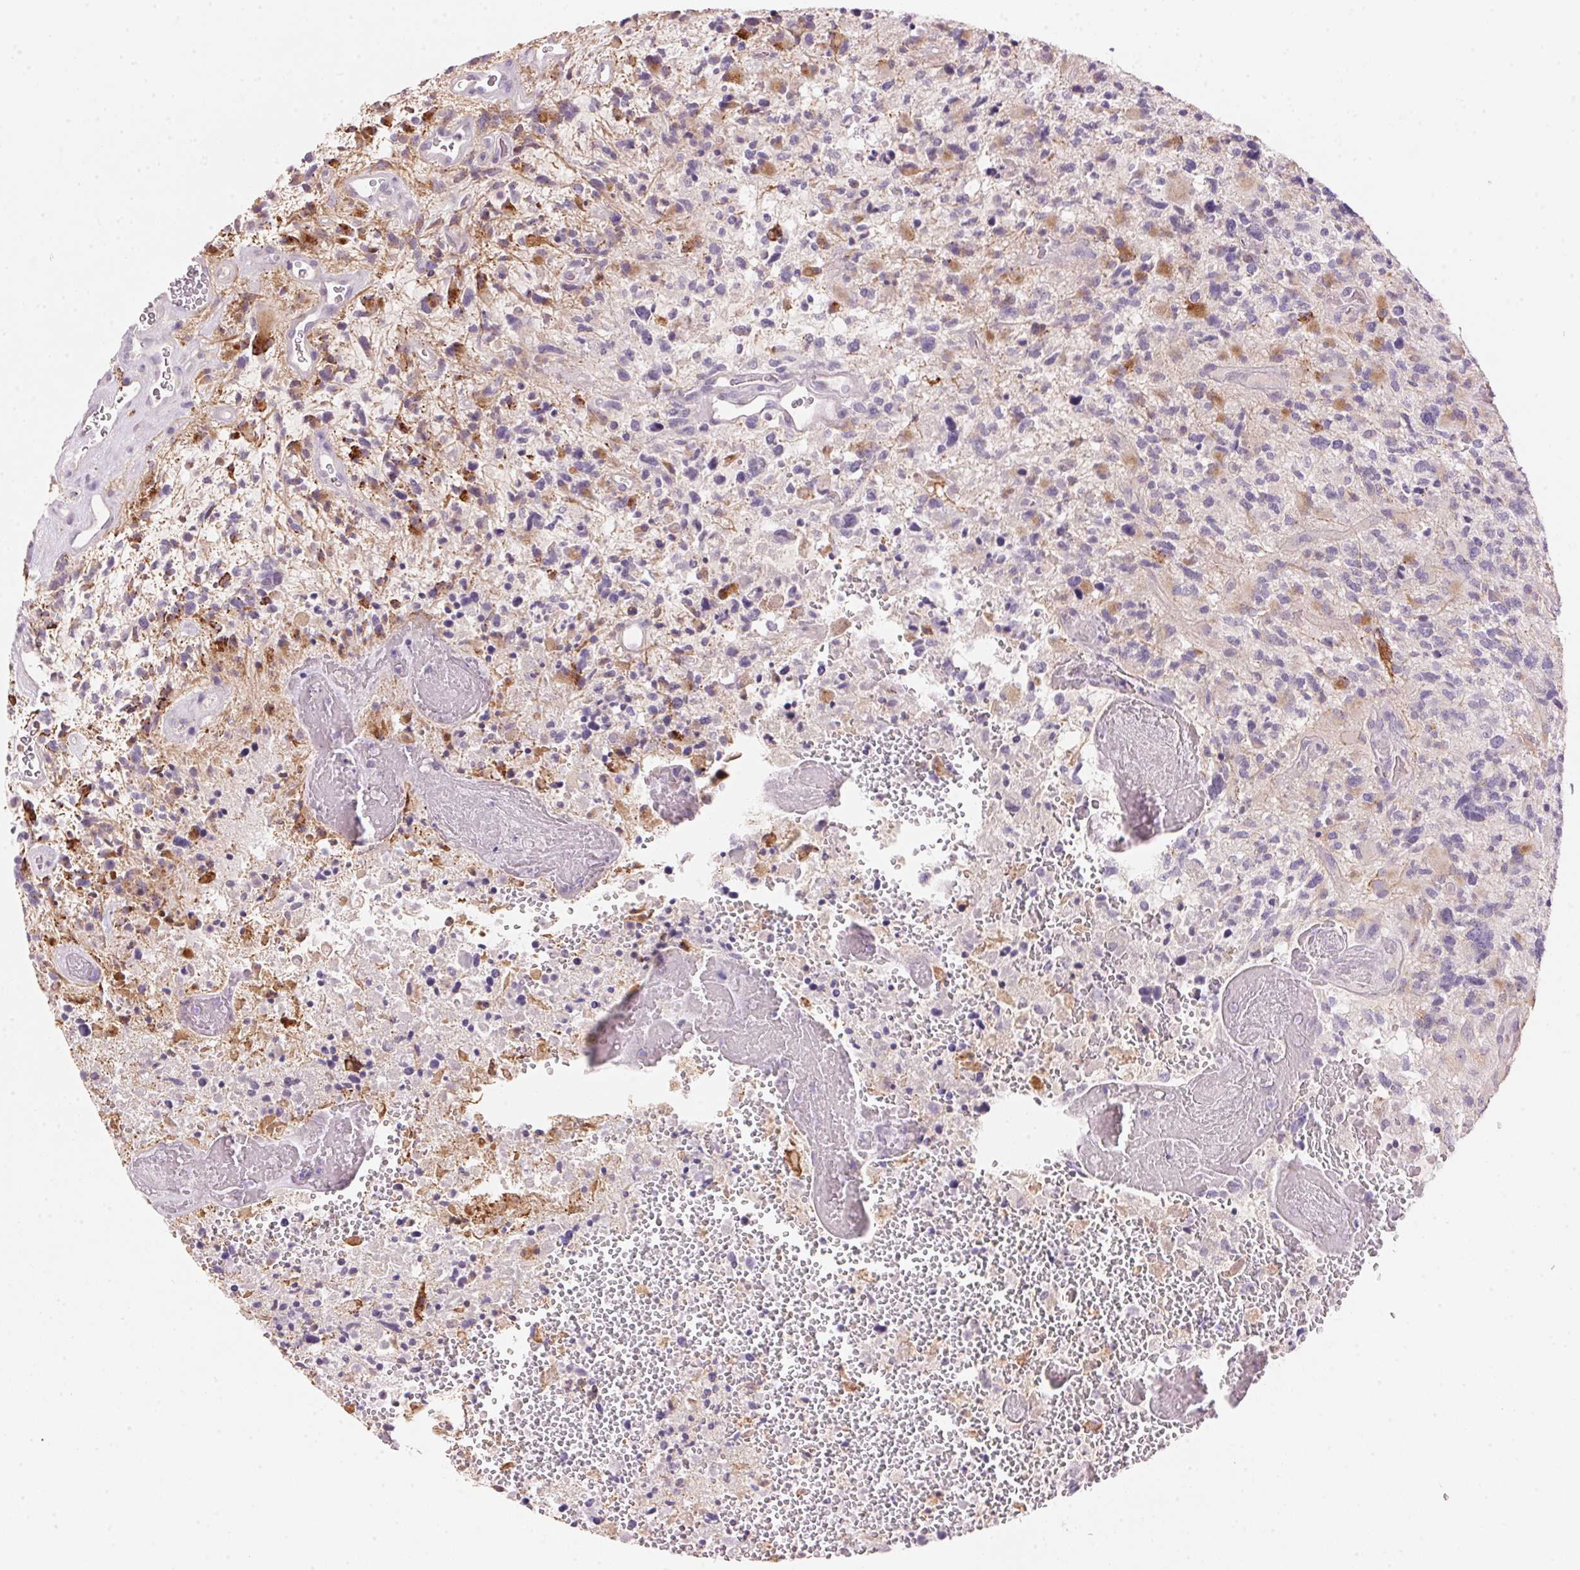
{"staining": {"intensity": "negative", "quantity": "none", "location": "none"}, "tissue": "glioma", "cell_type": "Tumor cells", "image_type": "cancer", "snomed": [{"axis": "morphology", "description": "Glioma, malignant, High grade"}, {"axis": "topography", "description": "Brain"}], "caption": "This is an immunohistochemistry histopathology image of human glioma. There is no staining in tumor cells.", "gene": "CYP11B1", "patient": {"sex": "female", "age": 71}}